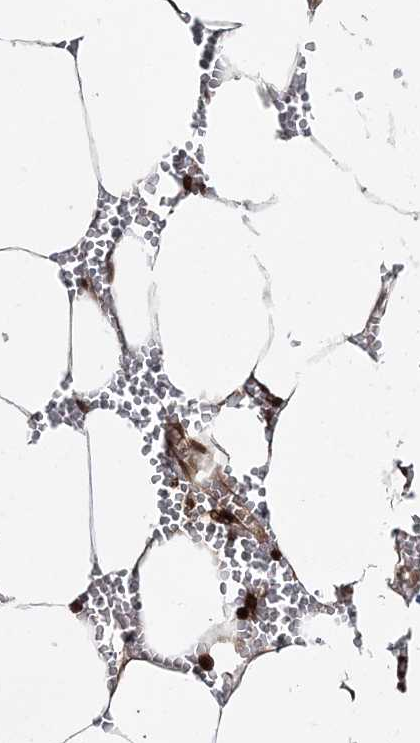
{"staining": {"intensity": "strong", "quantity": "25%-75%", "location": "cytoplasmic/membranous,nuclear"}, "tissue": "bone marrow", "cell_type": "Hematopoietic cells", "image_type": "normal", "snomed": [{"axis": "morphology", "description": "Normal tissue, NOS"}, {"axis": "topography", "description": "Bone marrow"}], "caption": "Protein expression analysis of unremarkable bone marrow exhibits strong cytoplasmic/membranous,nuclear expression in about 25%-75% of hematopoietic cells. The protein is shown in brown color, while the nuclei are stained blue.", "gene": "EXOSC8", "patient": {"sex": "male", "age": 70}}